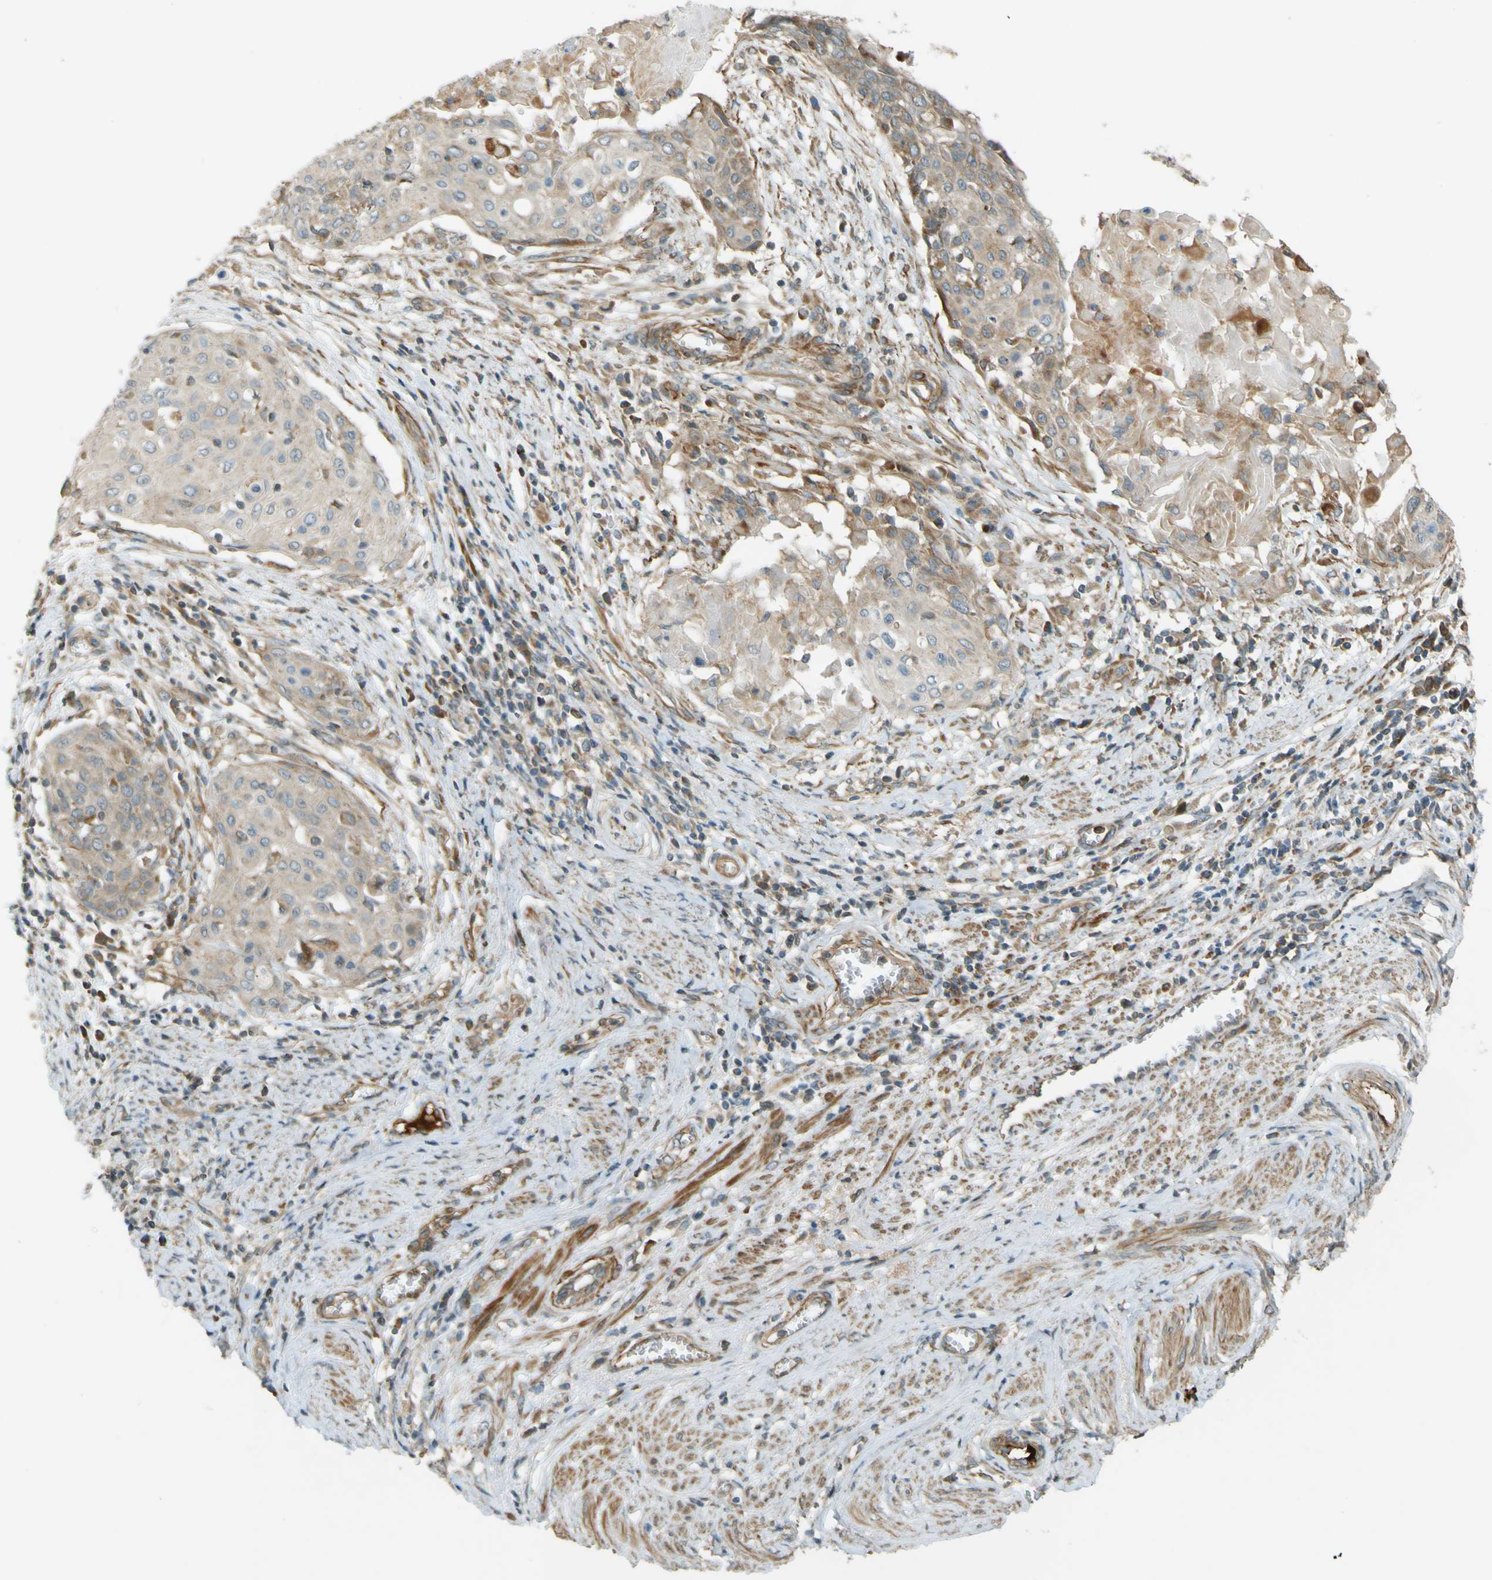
{"staining": {"intensity": "weak", "quantity": ">75%", "location": "cytoplasmic/membranous"}, "tissue": "cervical cancer", "cell_type": "Tumor cells", "image_type": "cancer", "snomed": [{"axis": "morphology", "description": "Squamous cell carcinoma, NOS"}, {"axis": "topography", "description": "Cervix"}], "caption": "The immunohistochemical stain highlights weak cytoplasmic/membranous expression in tumor cells of cervical squamous cell carcinoma tissue.", "gene": "LPCAT1", "patient": {"sex": "female", "age": 39}}